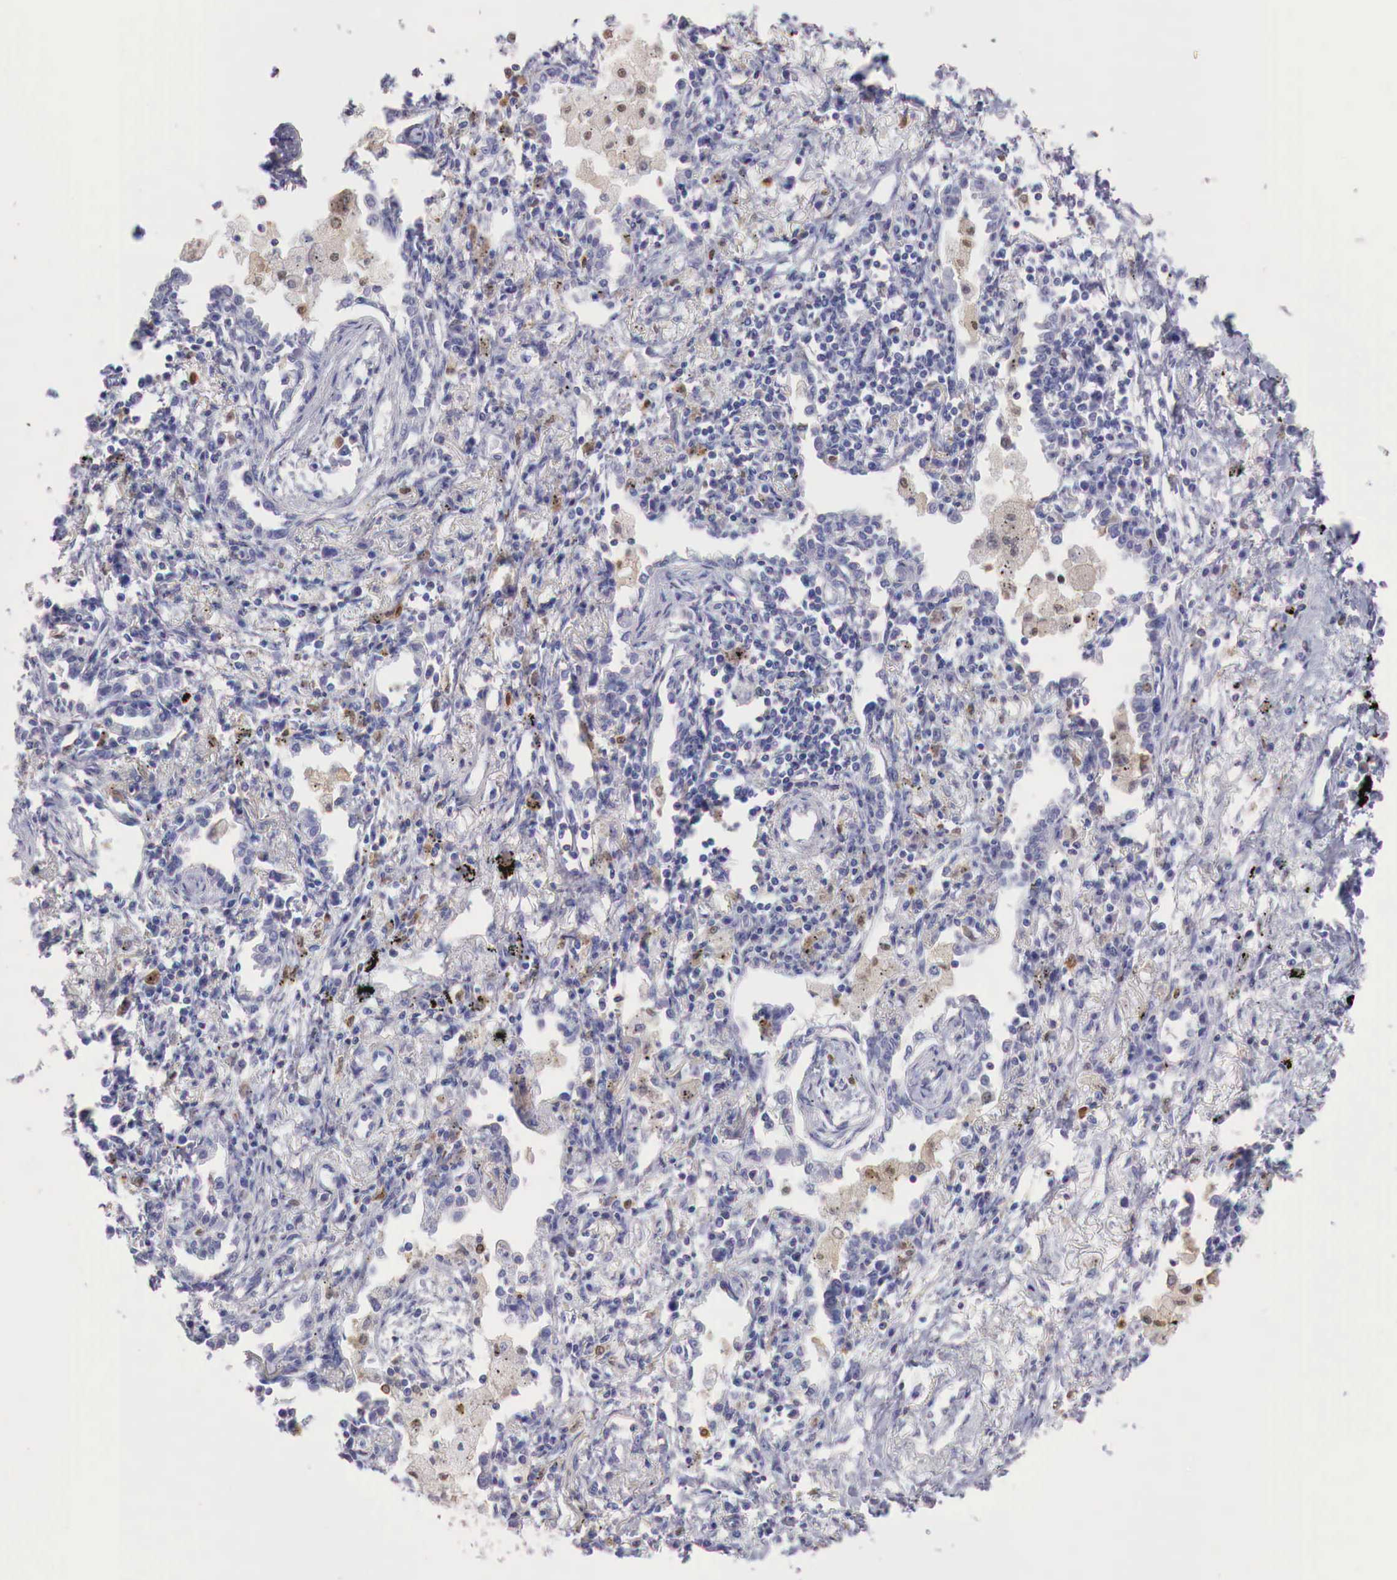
{"staining": {"intensity": "negative", "quantity": "none", "location": "none"}, "tissue": "lung cancer", "cell_type": "Tumor cells", "image_type": "cancer", "snomed": [{"axis": "morphology", "description": "Adenocarcinoma, NOS"}, {"axis": "topography", "description": "Lung"}], "caption": "The photomicrograph shows no staining of tumor cells in adenocarcinoma (lung).", "gene": "RENBP", "patient": {"sex": "male", "age": 60}}